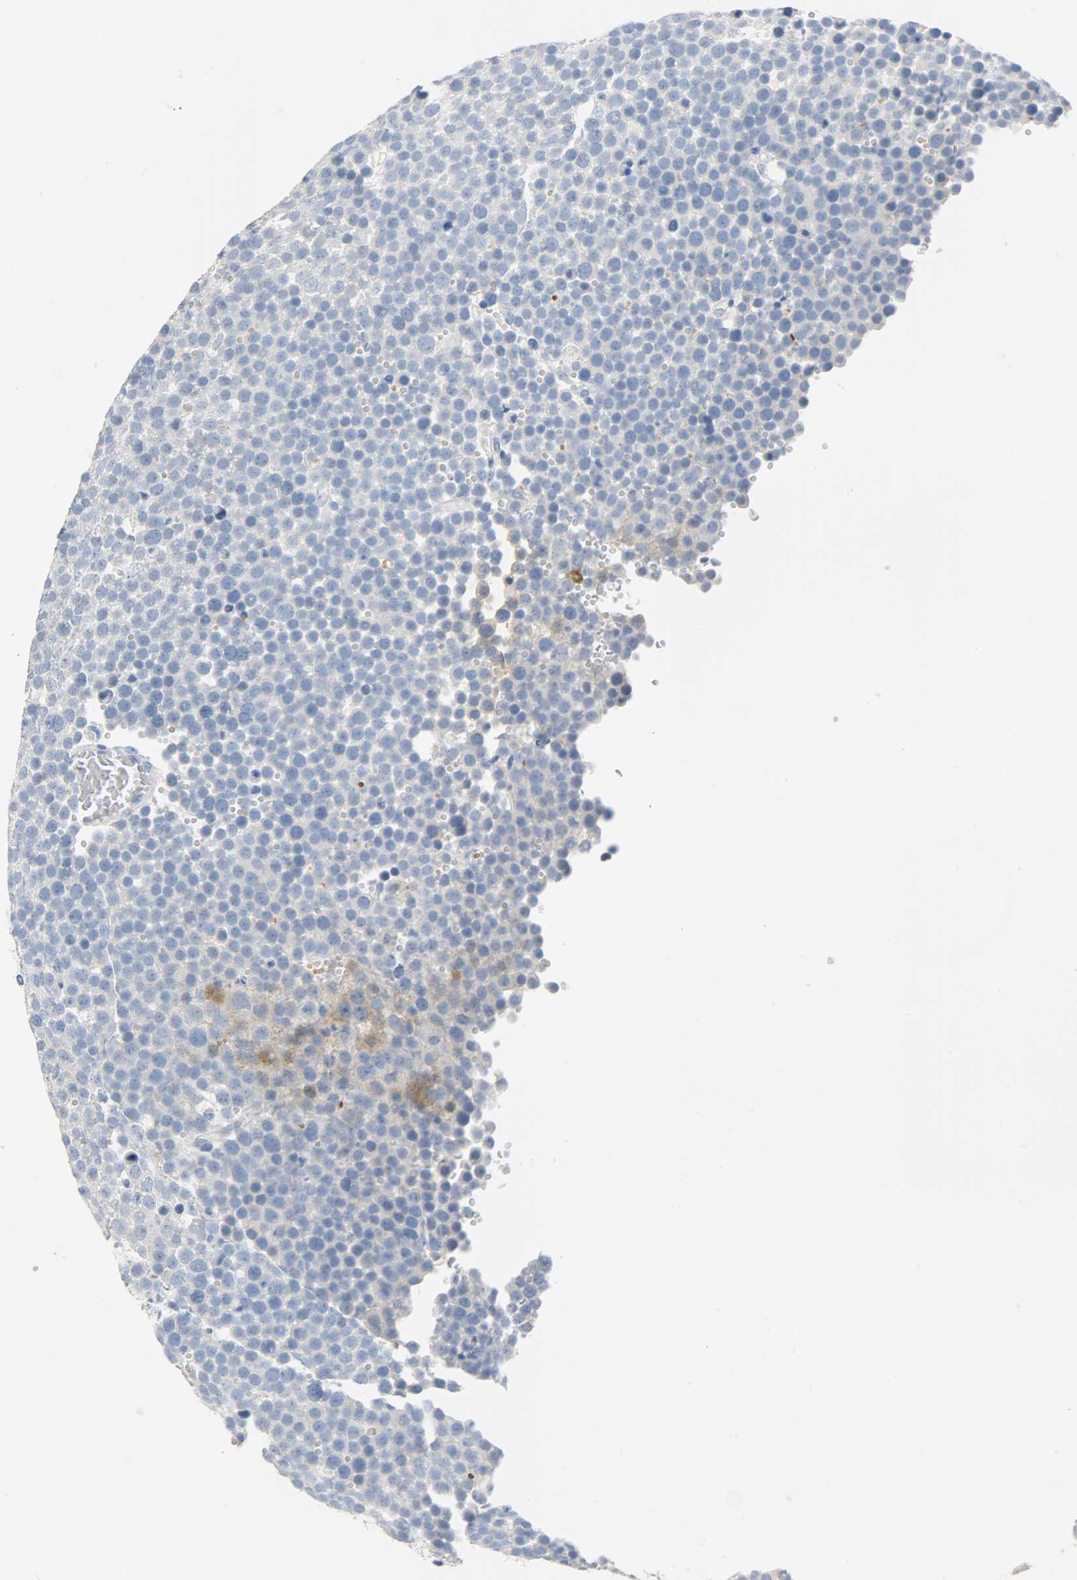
{"staining": {"intensity": "weak", "quantity": "<25%", "location": "cytoplasmic/membranous"}, "tissue": "testis cancer", "cell_type": "Tumor cells", "image_type": "cancer", "snomed": [{"axis": "morphology", "description": "Seminoma, NOS"}, {"axis": "topography", "description": "Testis"}], "caption": "The micrograph exhibits no staining of tumor cells in testis seminoma.", "gene": "CA3", "patient": {"sex": "male", "age": 71}}